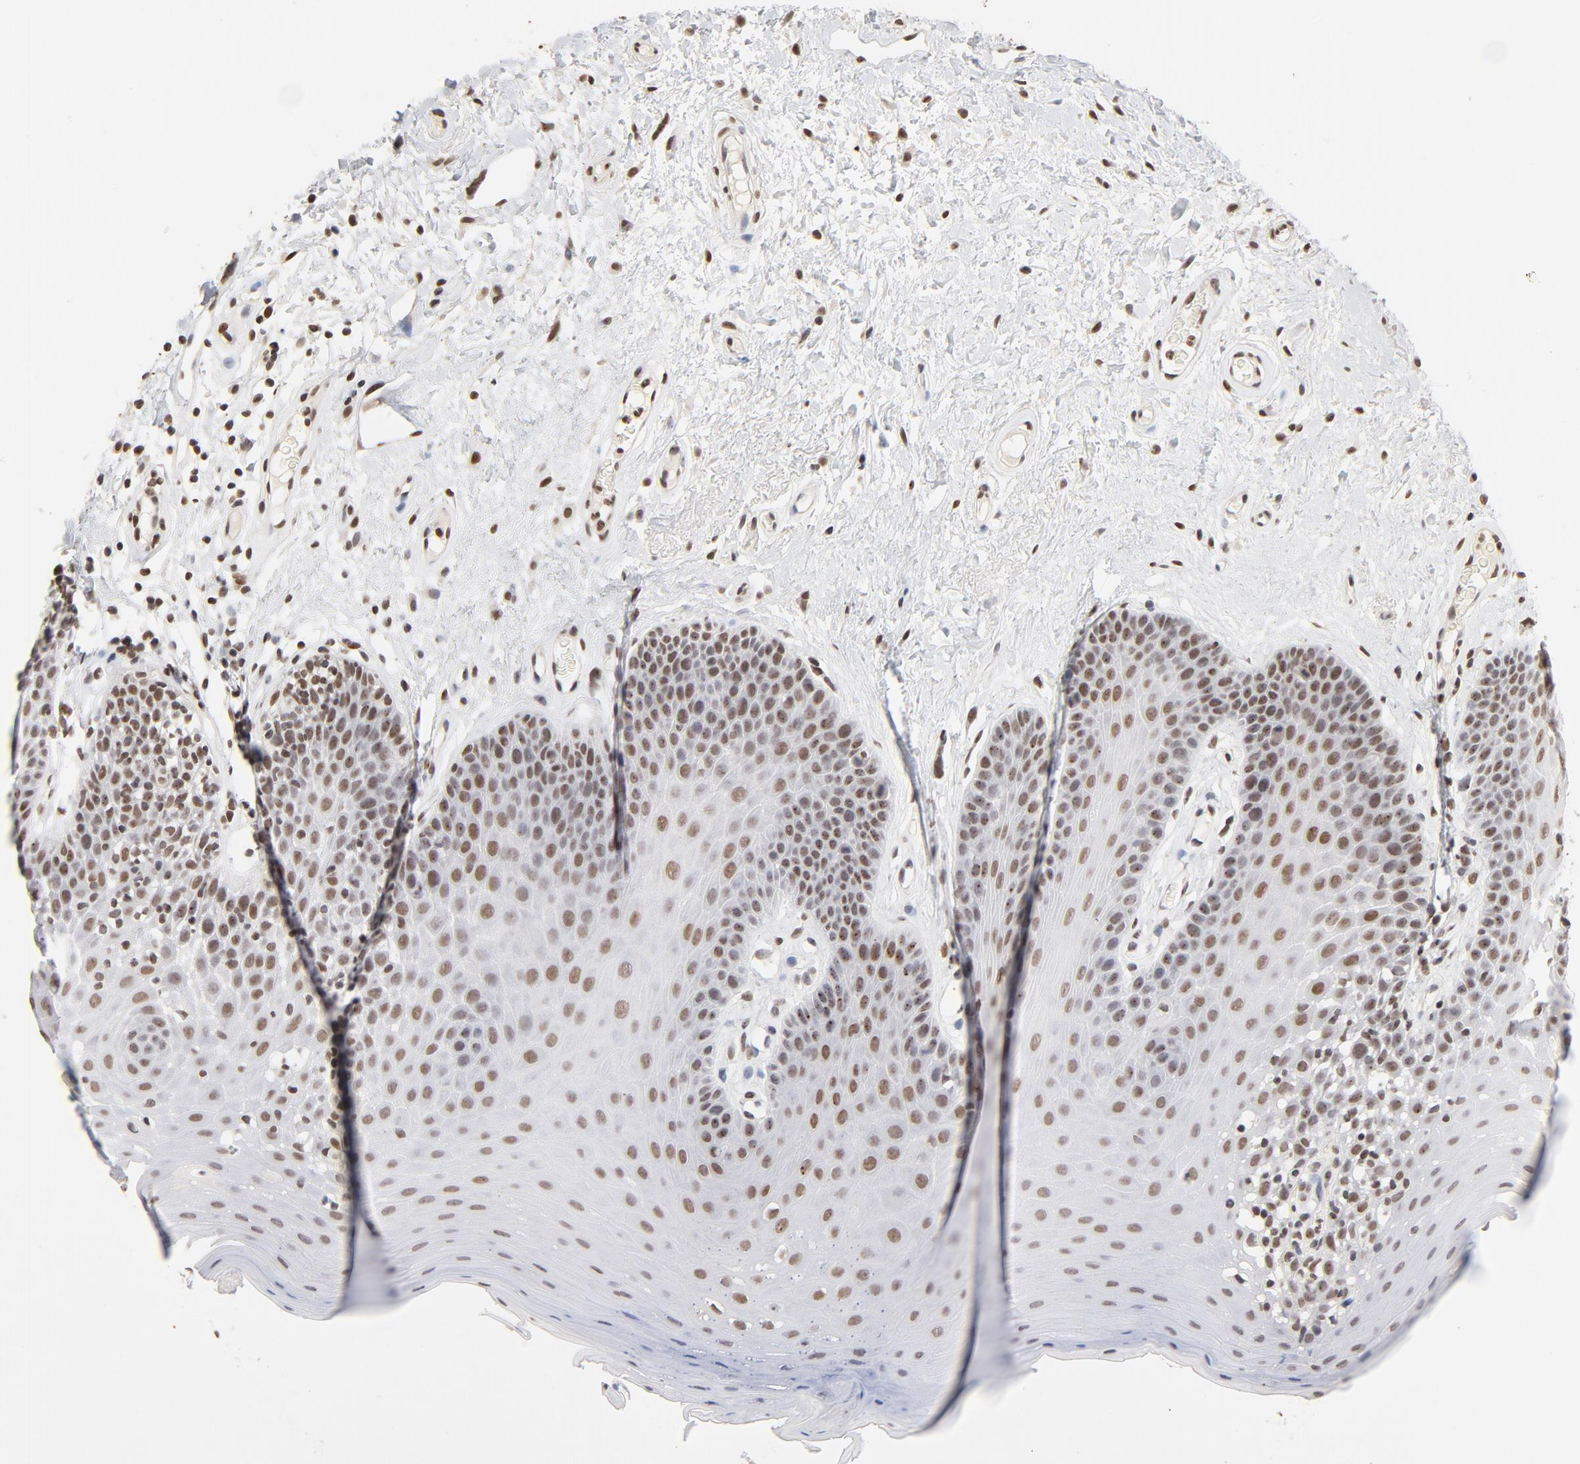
{"staining": {"intensity": "moderate", "quantity": "25%-75%", "location": "nuclear"}, "tissue": "oral mucosa", "cell_type": "Squamous epithelial cells", "image_type": "normal", "snomed": [{"axis": "morphology", "description": "Normal tissue, NOS"}, {"axis": "morphology", "description": "Squamous cell carcinoma, NOS"}, {"axis": "topography", "description": "Skeletal muscle"}, {"axis": "topography", "description": "Oral tissue"}, {"axis": "topography", "description": "Head-Neck"}], "caption": "Oral mucosa stained with immunohistochemistry (IHC) shows moderate nuclear positivity in approximately 25%-75% of squamous epithelial cells. (brown staining indicates protein expression, while blue staining denotes nuclei).", "gene": "TP53BP1", "patient": {"sex": "male", "age": 71}}